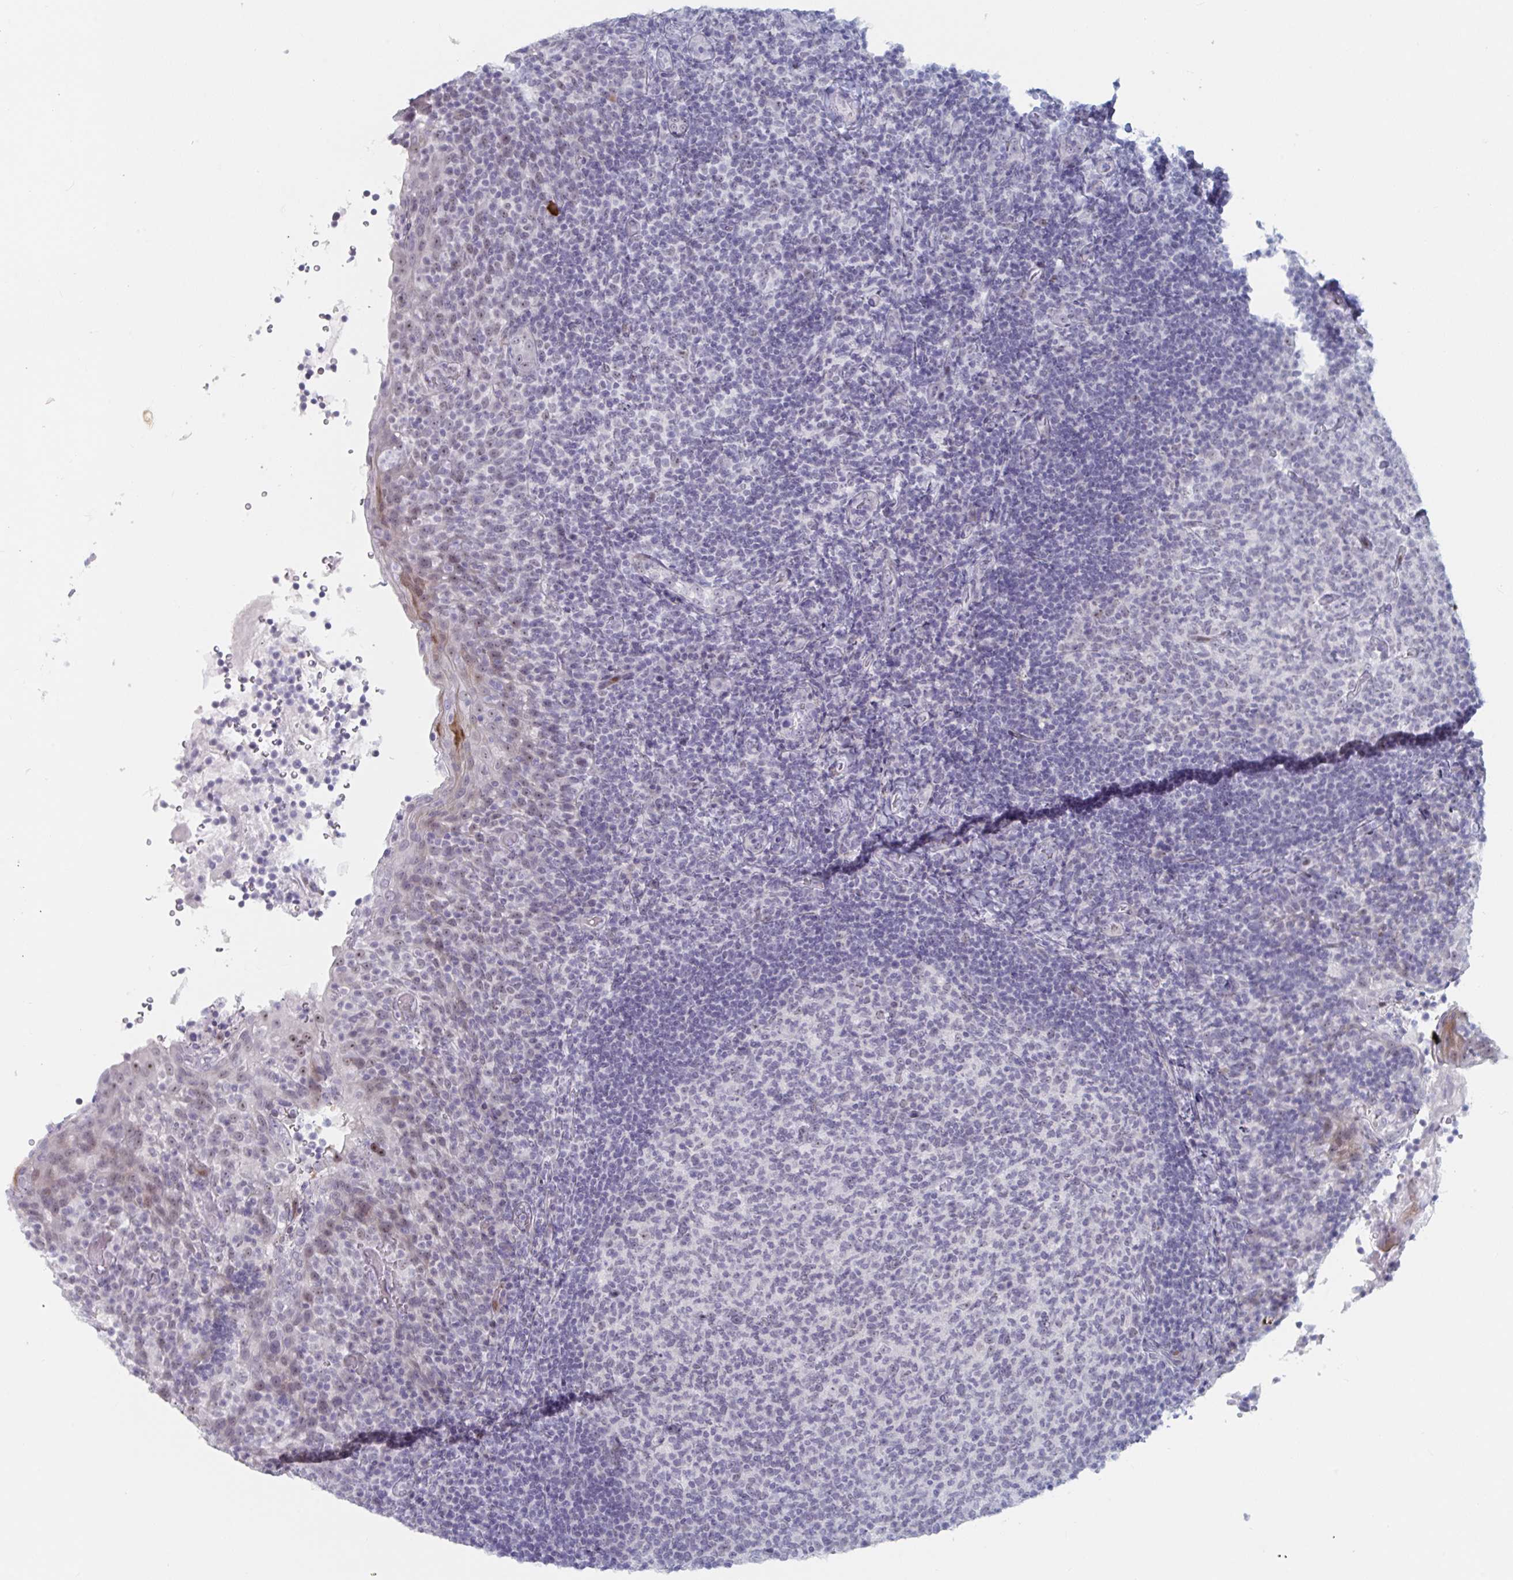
{"staining": {"intensity": "negative", "quantity": "none", "location": "none"}, "tissue": "tonsil", "cell_type": "Germinal center cells", "image_type": "normal", "snomed": [{"axis": "morphology", "description": "Normal tissue, NOS"}, {"axis": "topography", "description": "Tonsil"}], "caption": "Germinal center cells are negative for protein expression in benign human tonsil. Brightfield microscopy of immunohistochemistry (IHC) stained with DAB (brown) and hematoxylin (blue), captured at high magnification.", "gene": "NR1H2", "patient": {"sex": "female", "age": 10}}